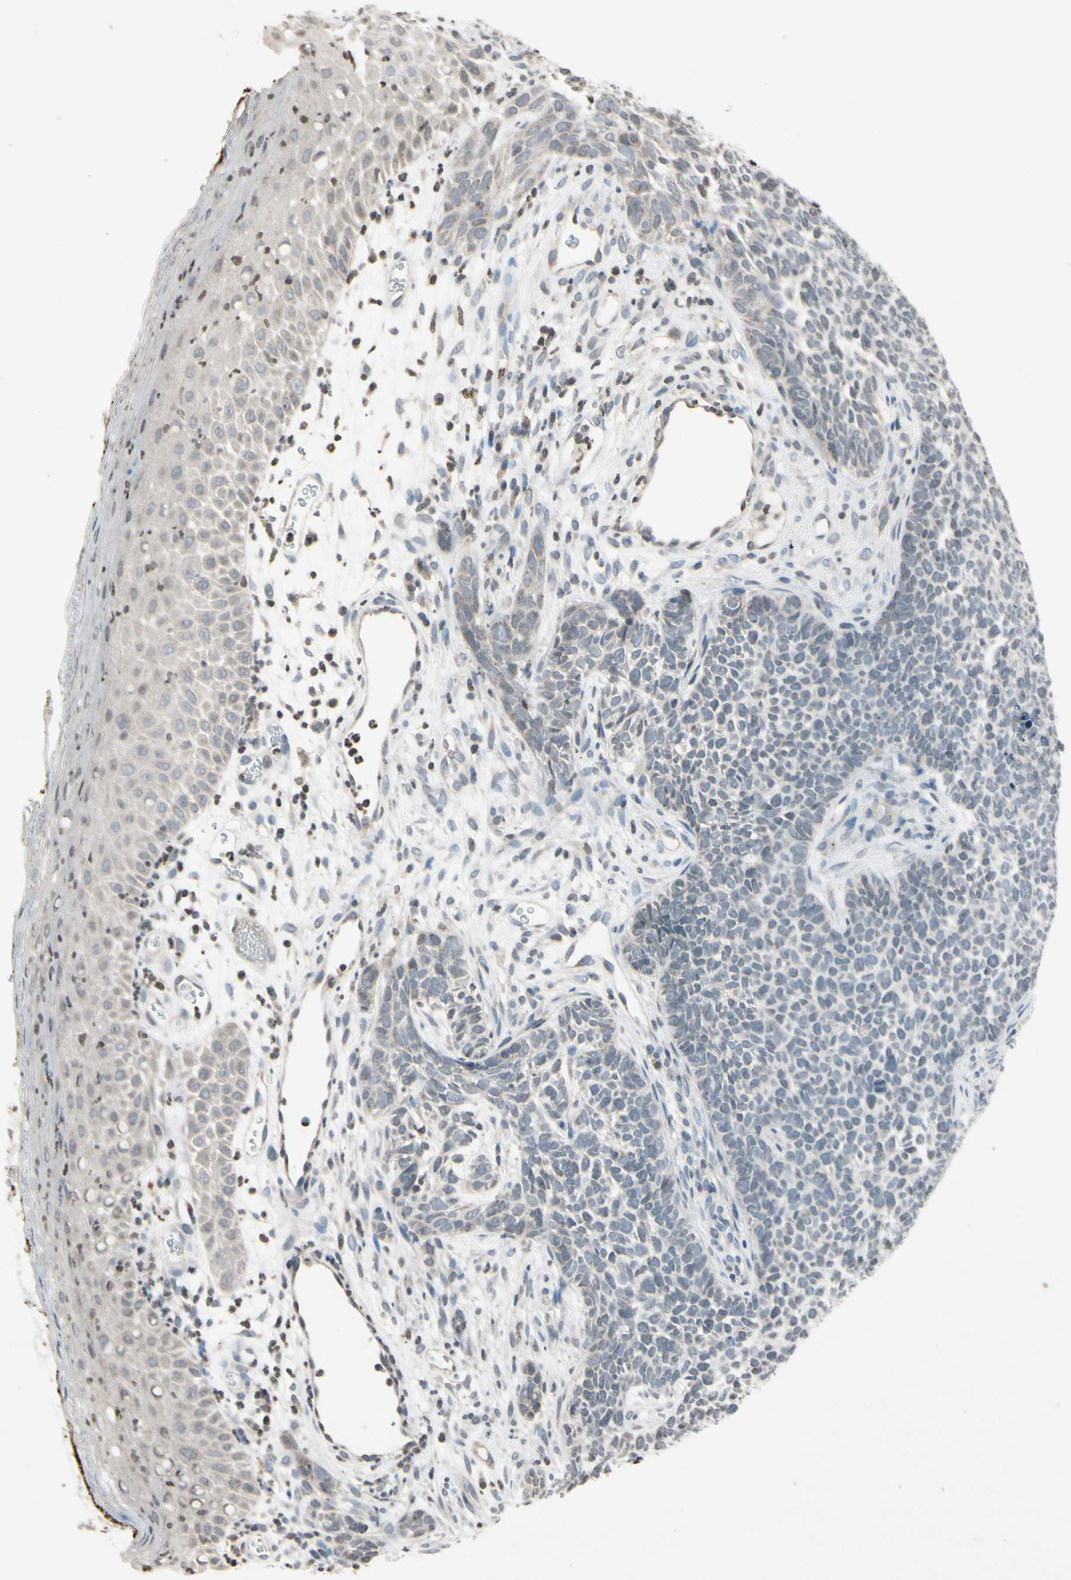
{"staining": {"intensity": "weak", "quantity": "<25%", "location": "cytoplasmic/membranous"}, "tissue": "skin cancer", "cell_type": "Tumor cells", "image_type": "cancer", "snomed": [{"axis": "morphology", "description": "Basal cell carcinoma"}, {"axis": "topography", "description": "Skin"}], "caption": "An image of human skin cancer (basal cell carcinoma) is negative for staining in tumor cells.", "gene": "CLDN11", "patient": {"sex": "female", "age": 84}}